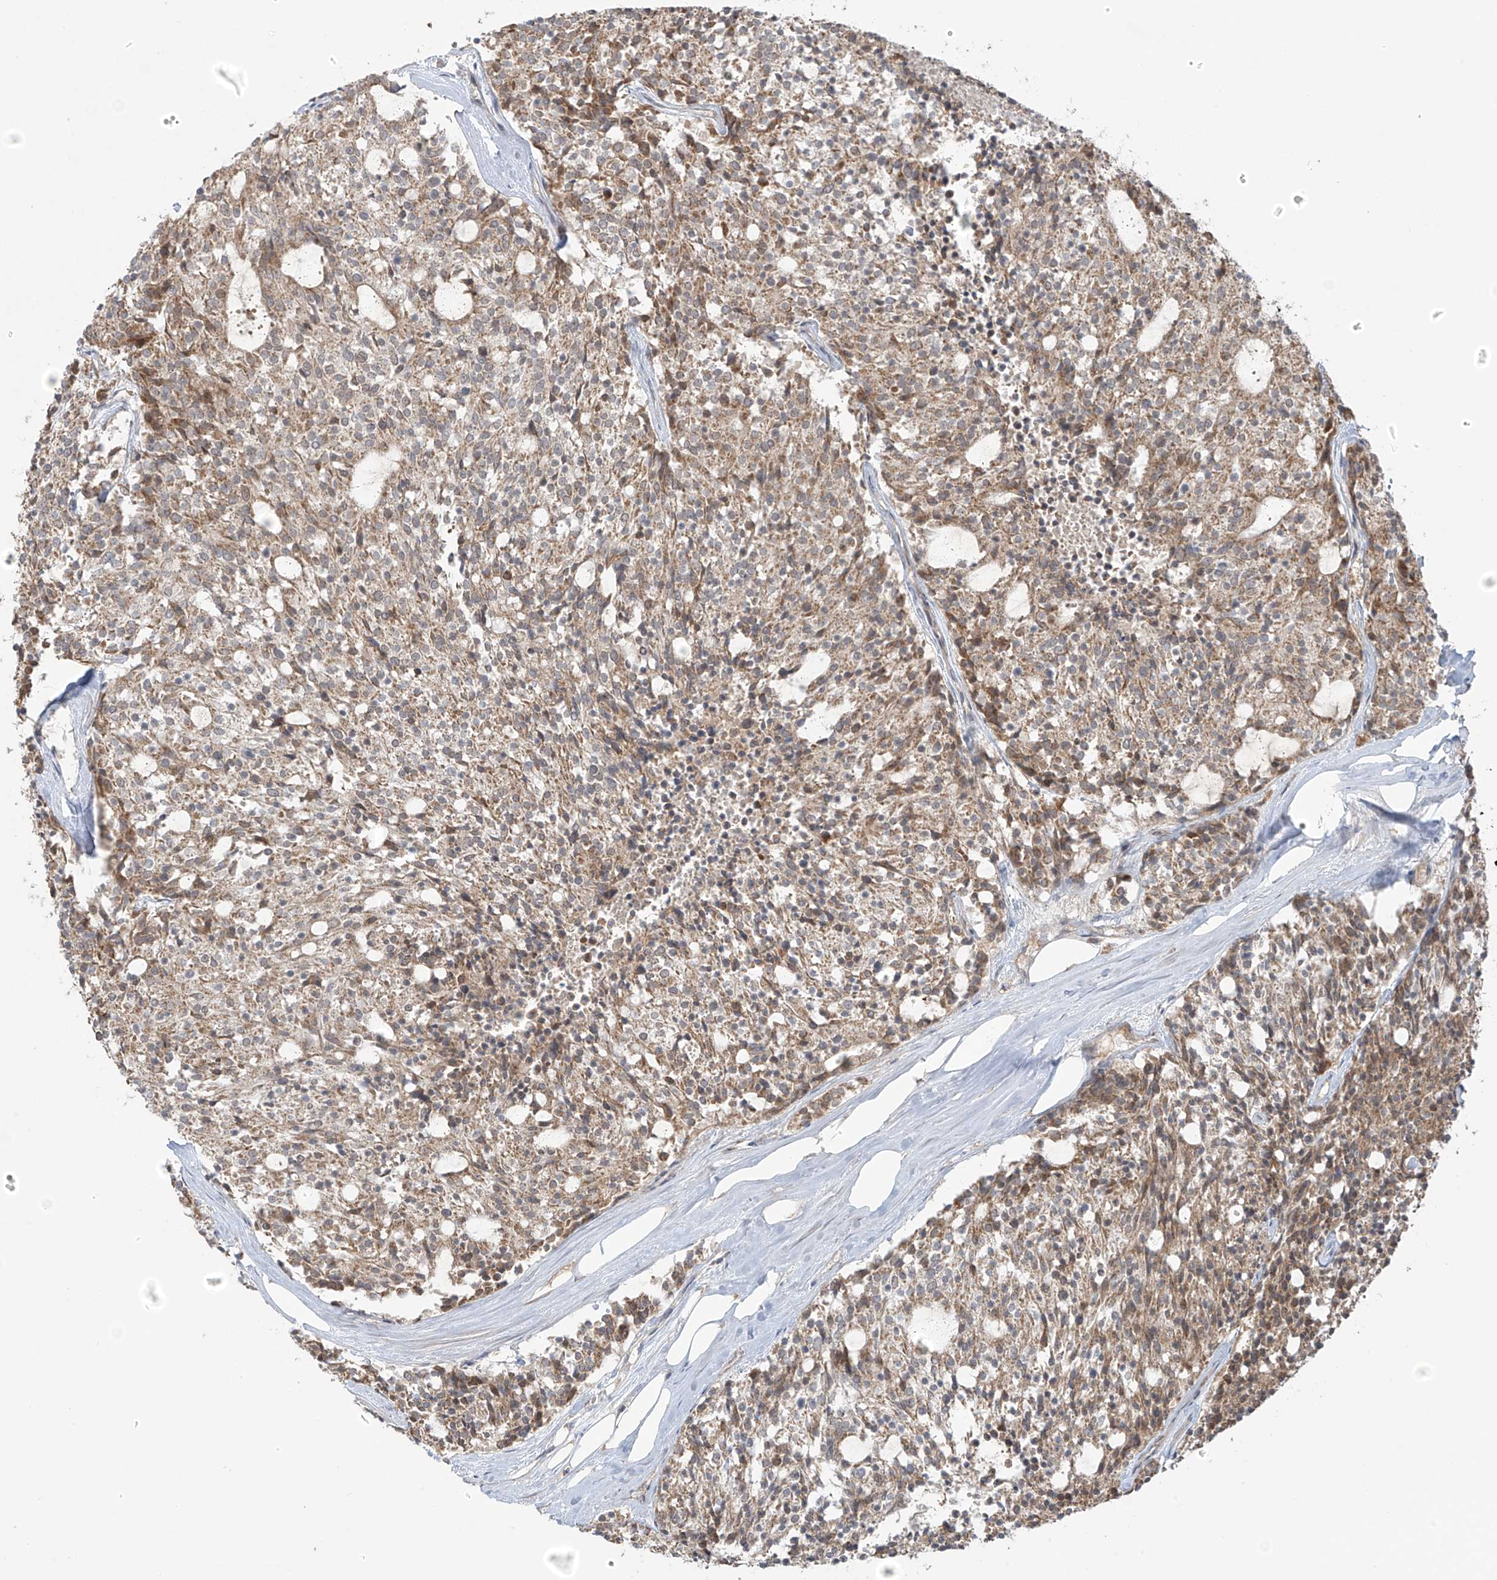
{"staining": {"intensity": "weak", "quantity": ">75%", "location": "cytoplasmic/membranous"}, "tissue": "carcinoid", "cell_type": "Tumor cells", "image_type": "cancer", "snomed": [{"axis": "morphology", "description": "Carcinoid, malignant, NOS"}, {"axis": "topography", "description": "Pancreas"}], "caption": "The micrograph displays immunohistochemical staining of carcinoid. There is weak cytoplasmic/membranous expression is identified in approximately >75% of tumor cells.", "gene": "HDDC2", "patient": {"sex": "female", "age": 54}}